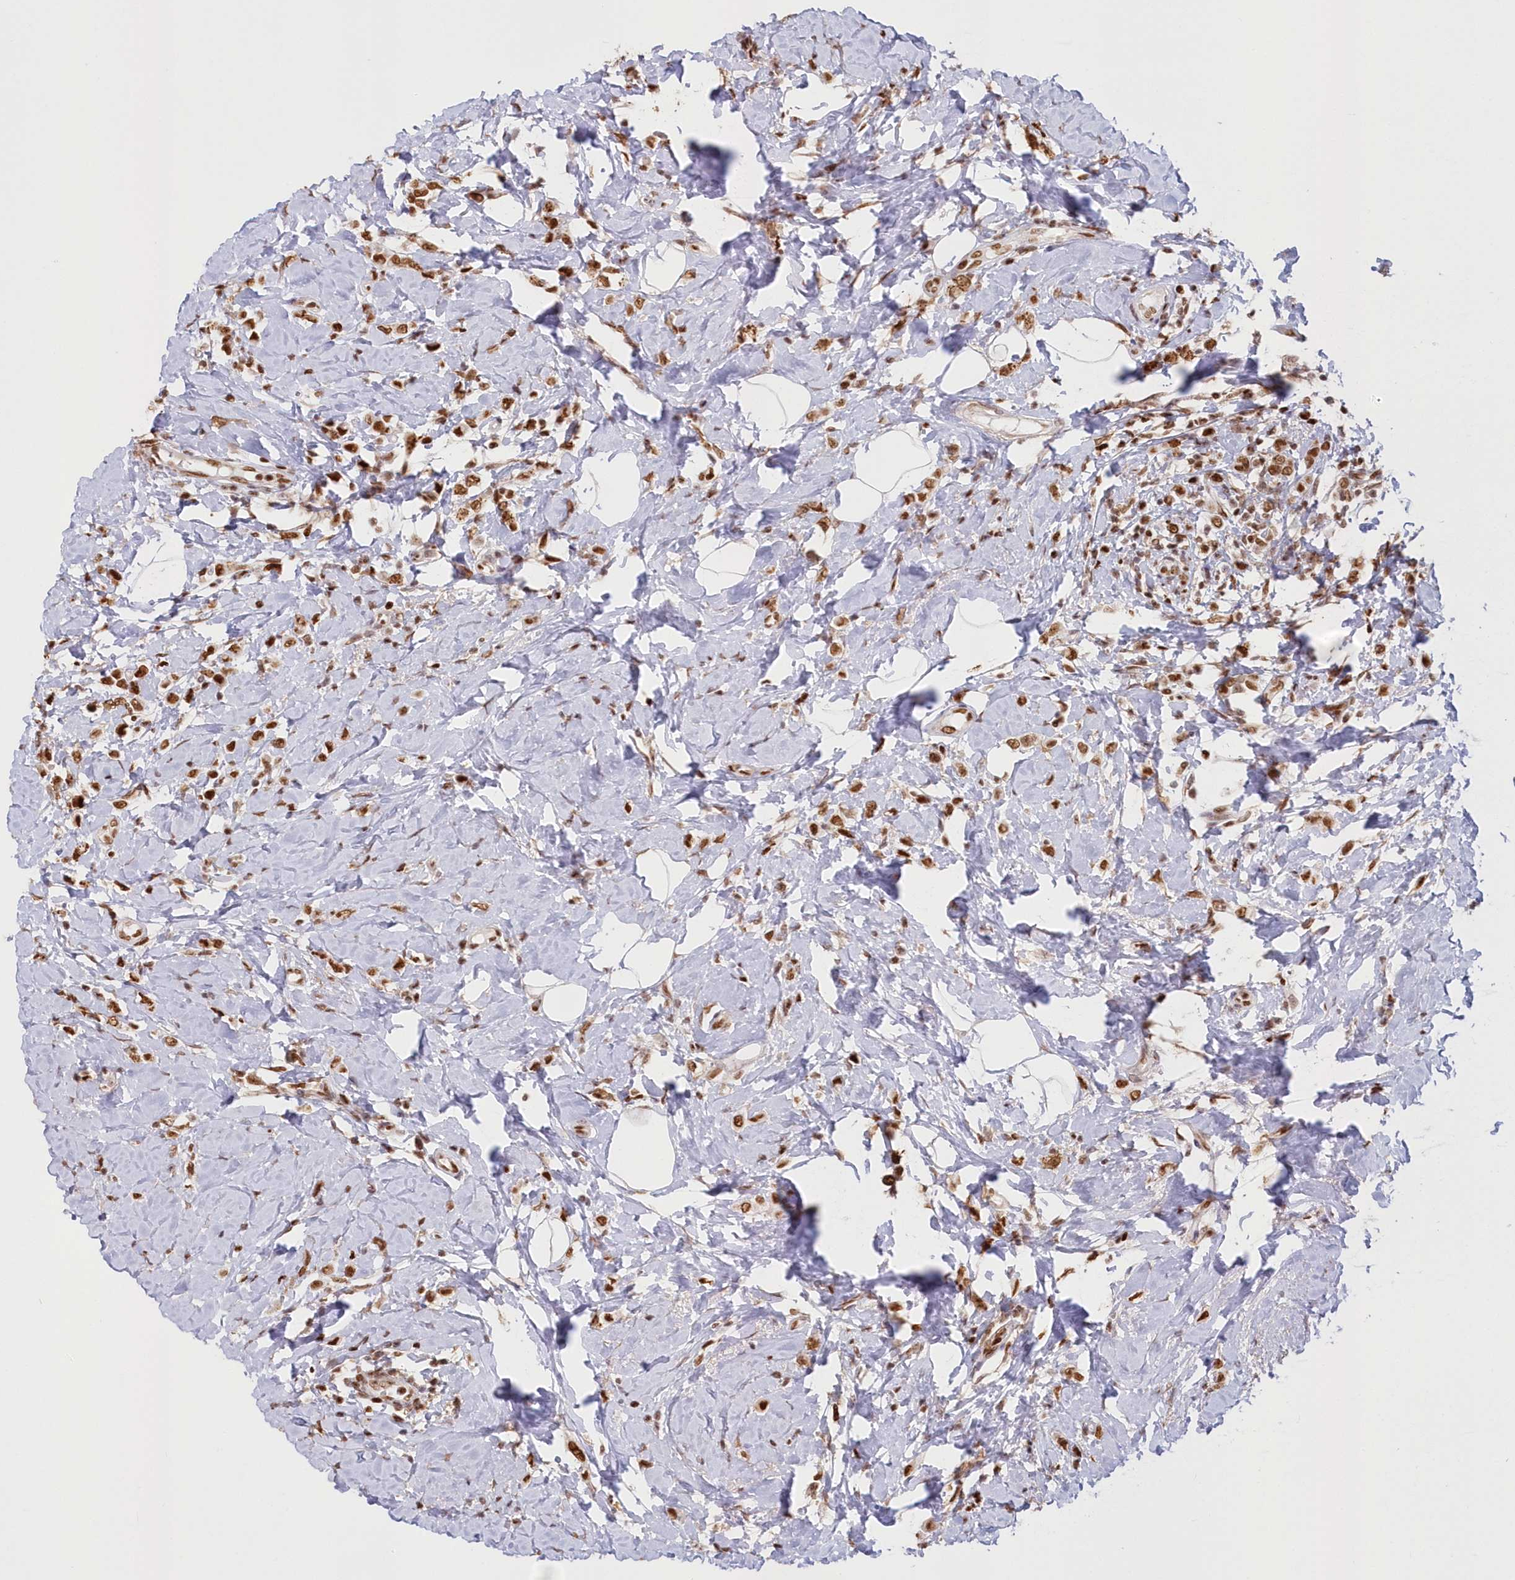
{"staining": {"intensity": "moderate", "quantity": ">75%", "location": "nuclear"}, "tissue": "breast cancer", "cell_type": "Tumor cells", "image_type": "cancer", "snomed": [{"axis": "morphology", "description": "Lobular carcinoma"}, {"axis": "topography", "description": "Breast"}], "caption": "Brown immunohistochemical staining in human breast lobular carcinoma demonstrates moderate nuclear positivity in about >75% of tumor cells.", "gene": "POLR2B", "patient": {"sex": "female", "age": 47}}